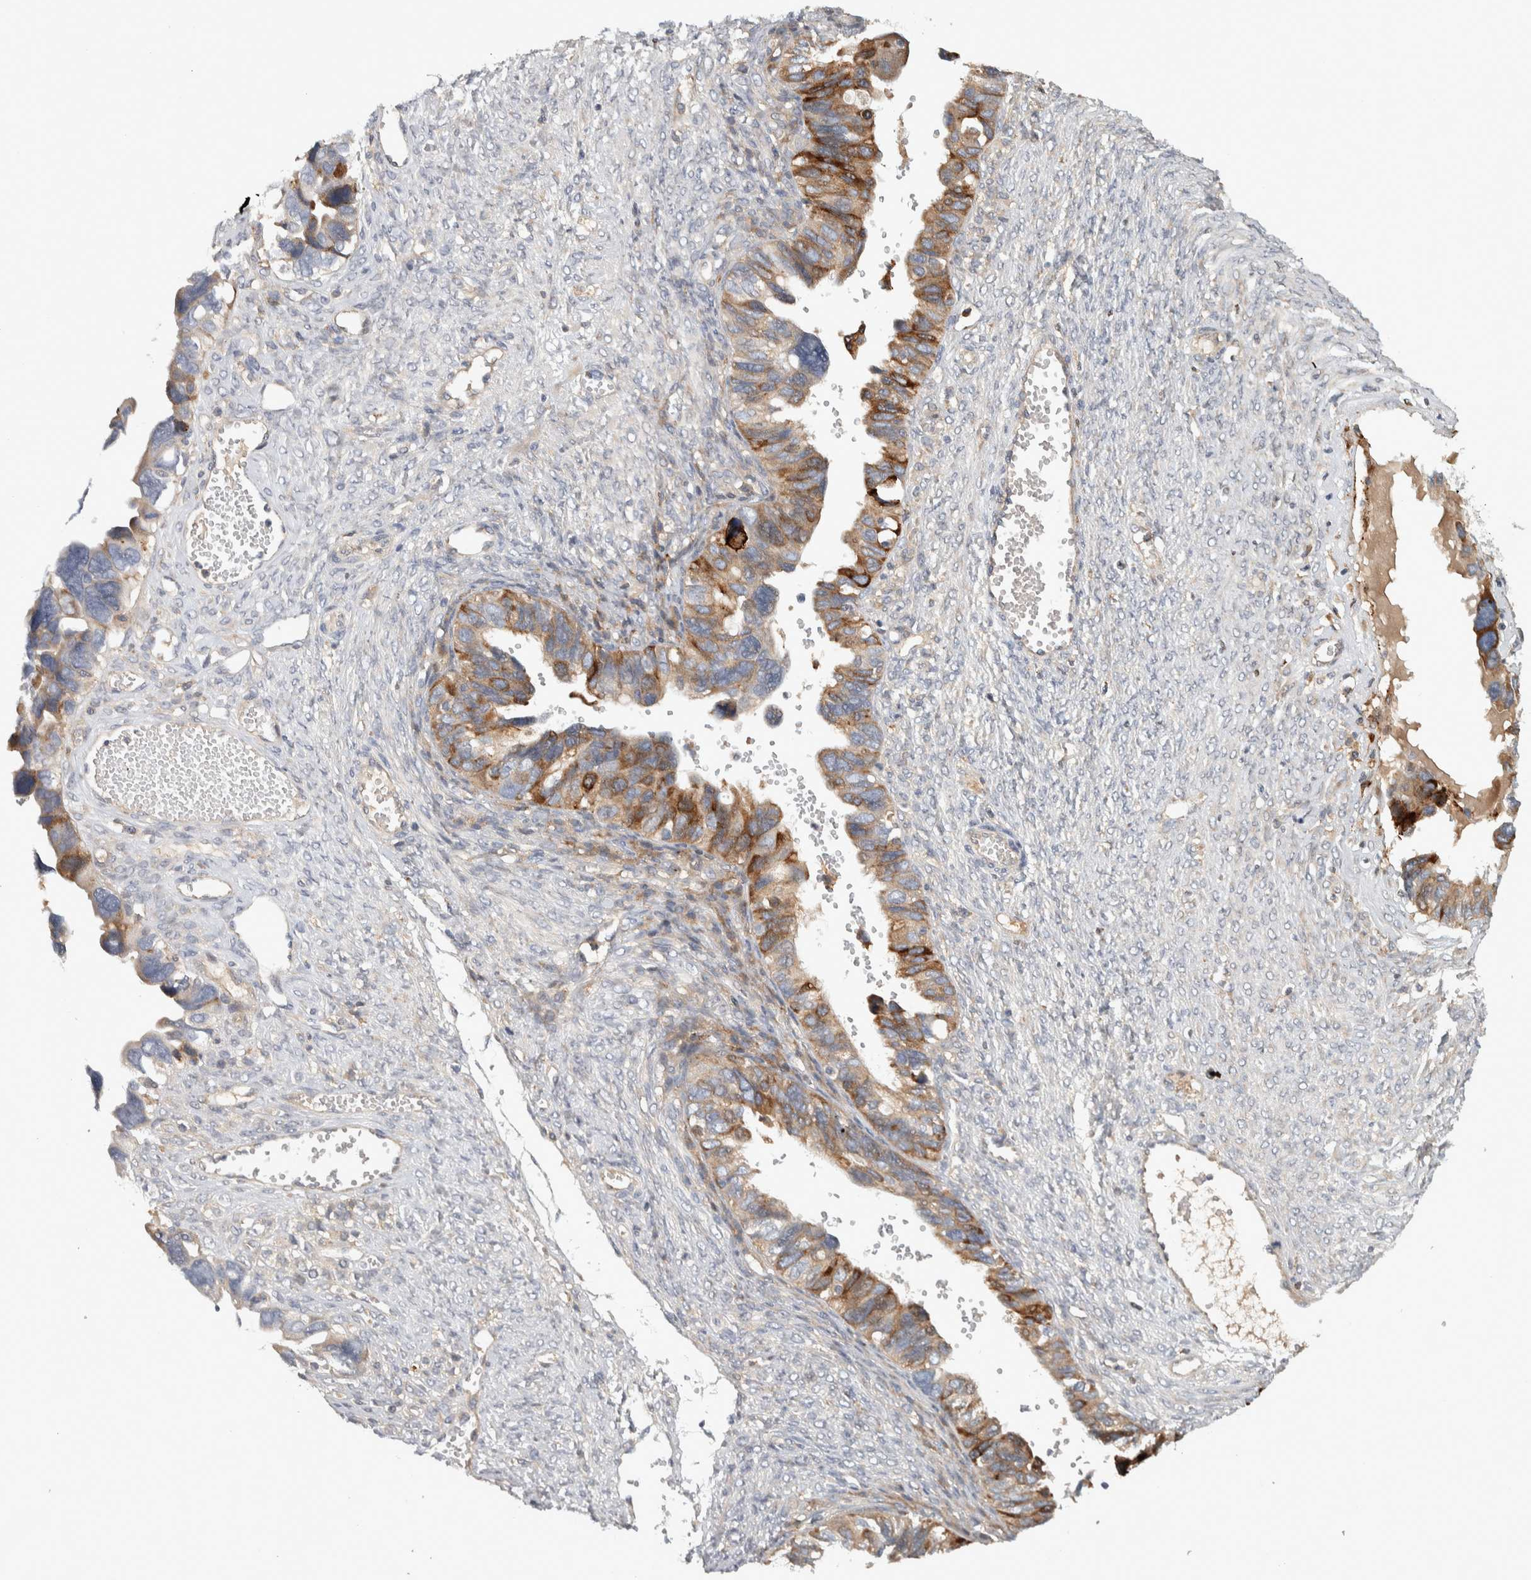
{"staining": {"intensity": "moderate", "quantity": ">75%", "location": "cytoplasmic/membranous"}, "tissue": "ovarian cancer", "cell_type": "Tumor cells", "image_type": "cancer", "snomed": [{"axis": "morphology", "description": "Cystadenocarcinoma, serous, NOS"}, {"axis": "topography", "description": "Ovary"}], "caption": "About >75% of tumor cells in human ovarian cancer display moderate cytoplasmic/membranous protein expression as visualized by brown immunohistochemical staining.", "gene": "ADPRM", "patient": {"sex": "female", "age": 79}}